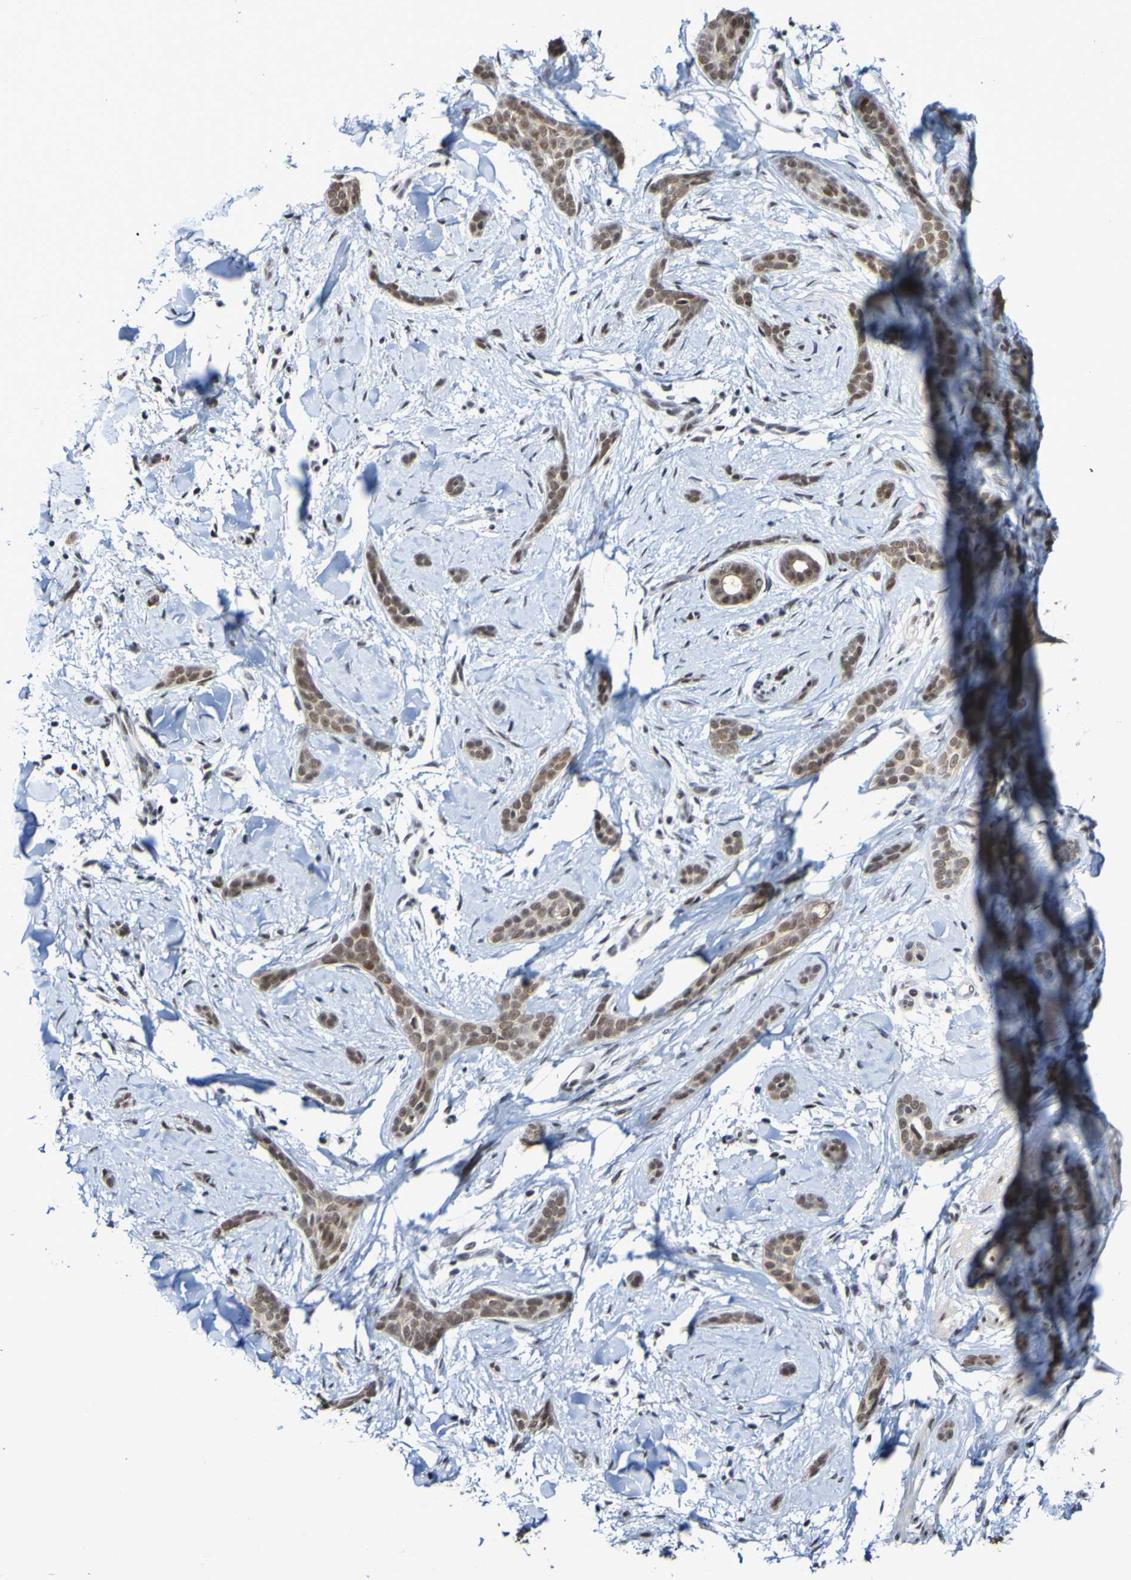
{"staining": {"intensity": "moderate", "quantity": ">75%", "location": "nuclear"}, "tissue": "skin cancer", "cell_type": "Tumor cells", "image_type": "cancer", "snomed": [{"axis": "morphology", "description": "Basal cell carcinoma"}, {"axis": "morphology", "description": "Adnexal tumor, benign"}, {"axis": "topography", "description": "Skin"}], "caption": "IHC of benign adnexal tumor (skin) exhibits medium levels of moderate nuclear staining in approximately >75% of tumor cells.", "gene": "CDC5L", "patient": {"sex": "female", "age": 42}}